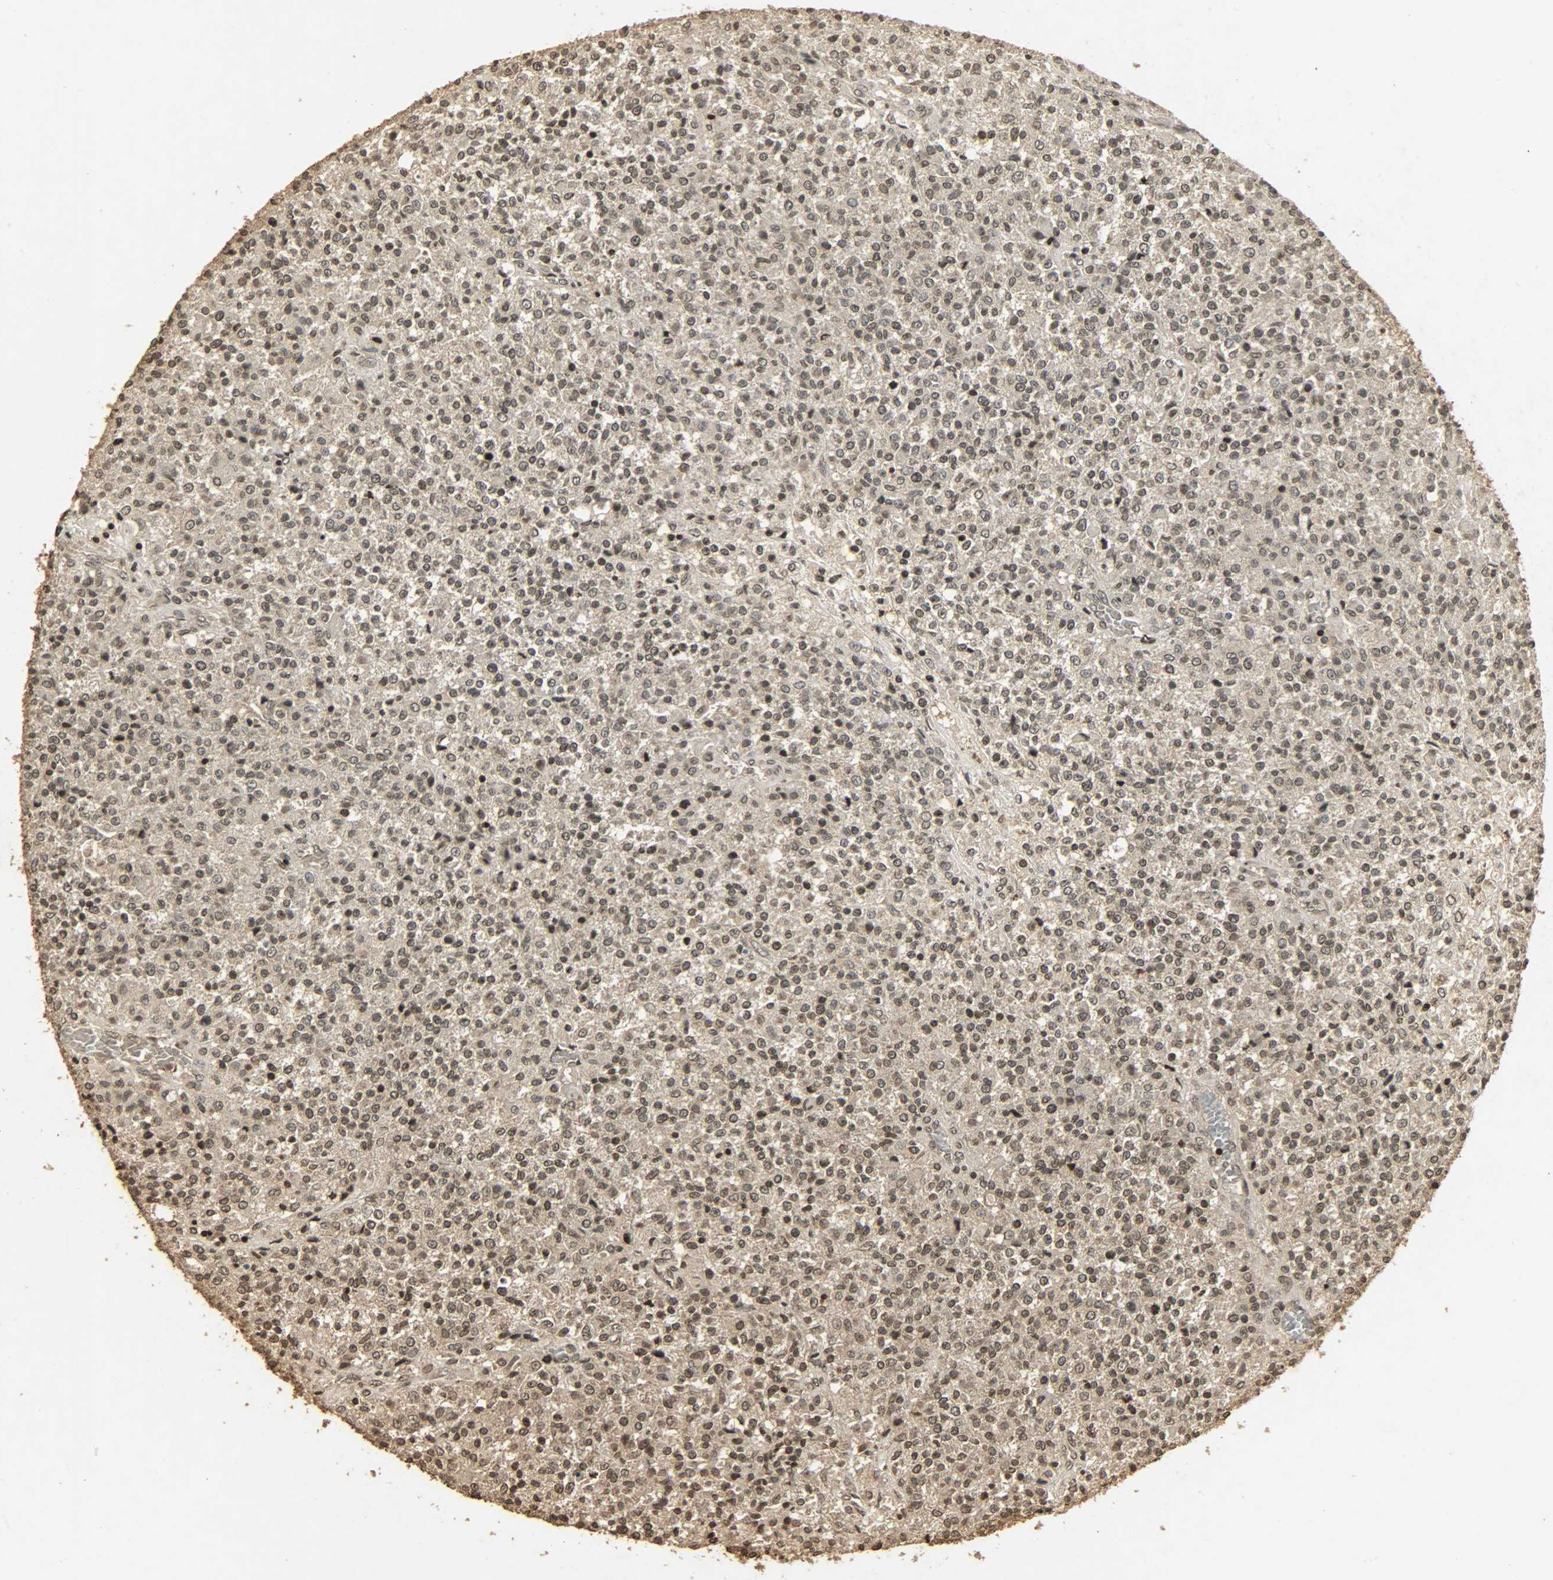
{"staining": {"intensity": "moderate", "quantity": ">75%", "location": "cytoplasmic/membranous,nuclear"}, "tissue": "testis cancer", "cell_type": "Tumor cells", "image_type": "cancer", "snomed": [{"axis": "morphology", "description": "Seminoma, NOS"}, {"axis": "topography", "description": "Testis"}], "caption": "Tumor cells show medium levels of moderate cytoplasmic/membranous and nuclear expression in approximately >75% of cells in human testis cancer.", "gene": "PPP3R1", "patient": {"sex": "male", "age": 59}}